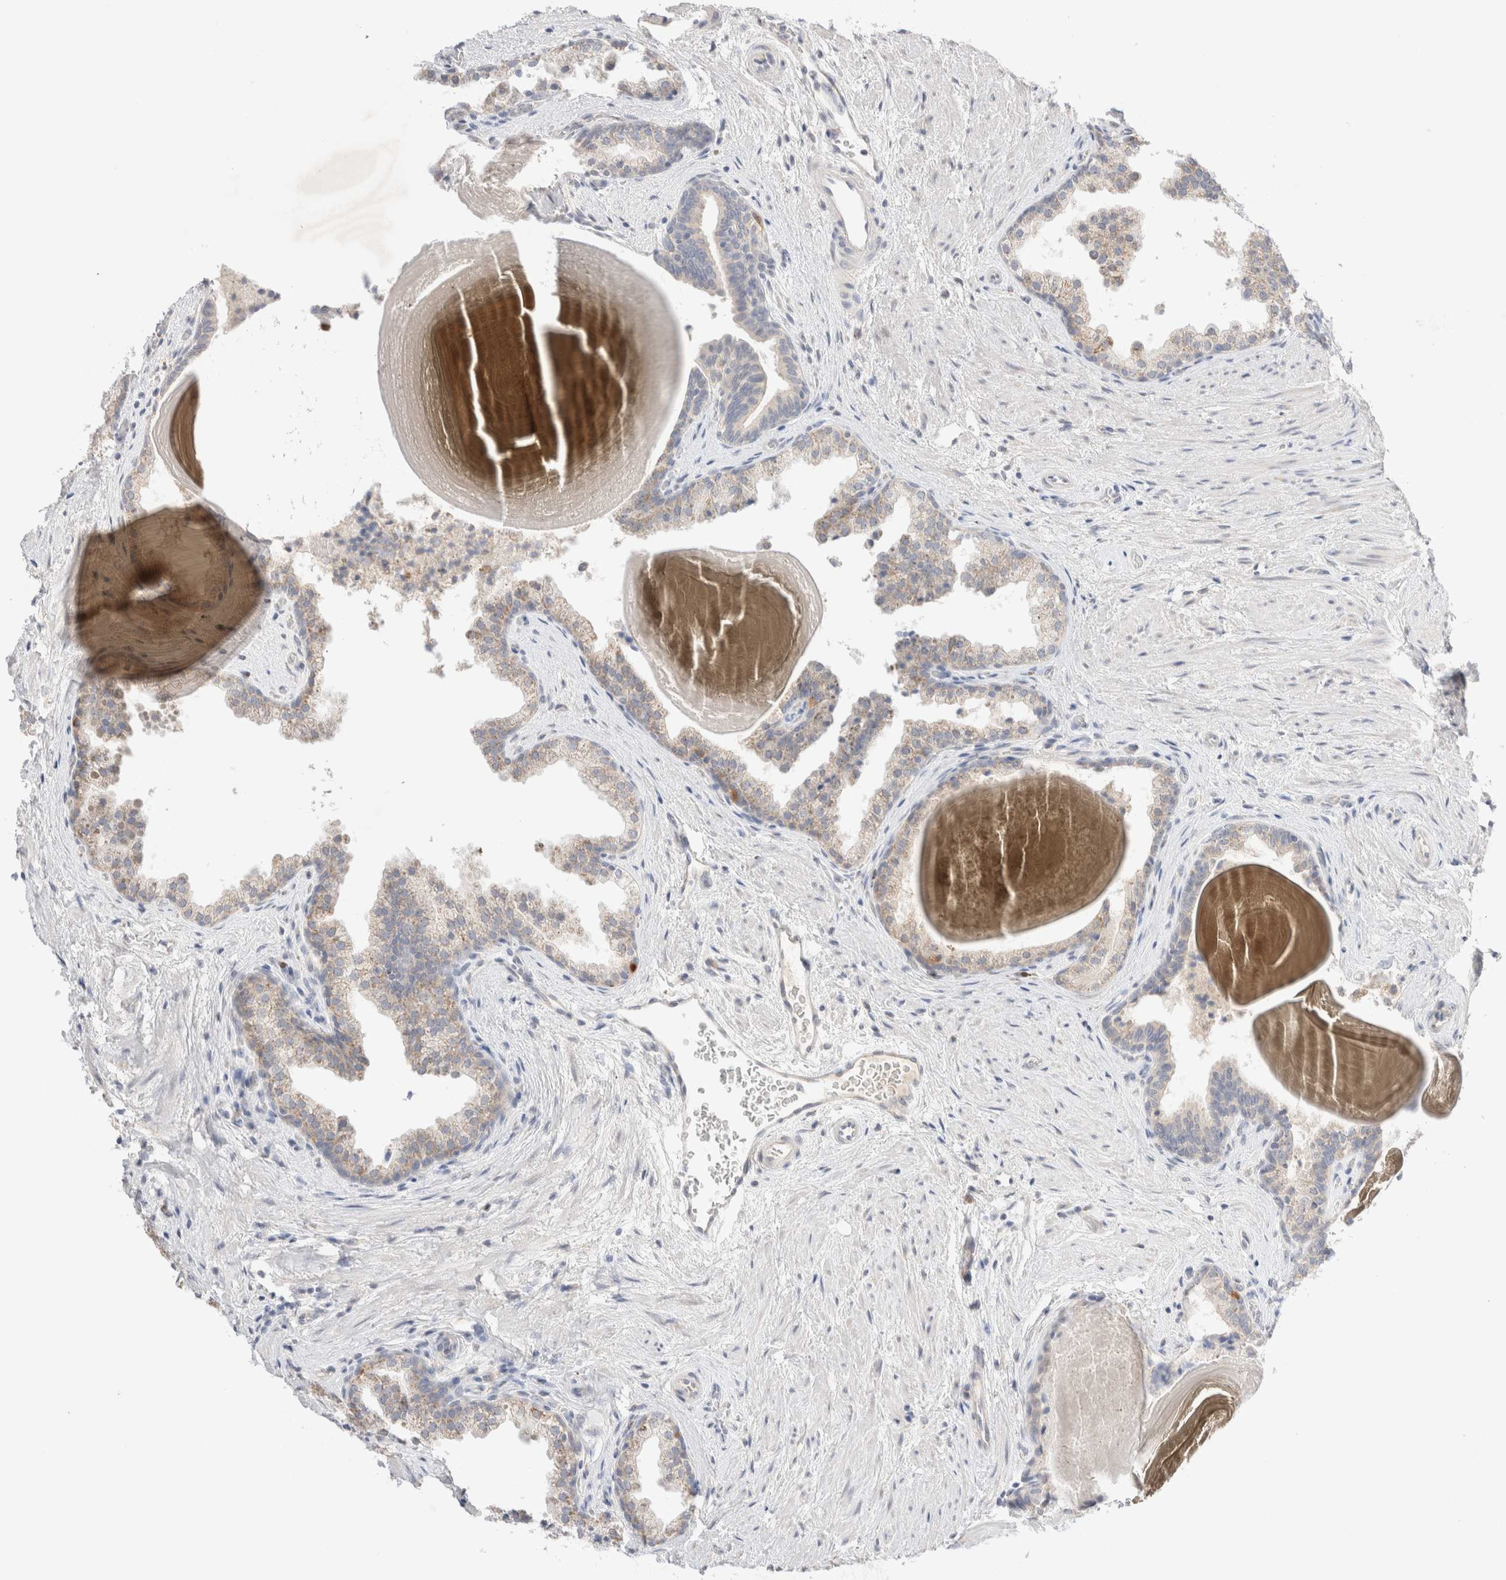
{"staining": {"intensity": "weak", "quantity": "<25%", "location": "cytoplasmic/membranous"}, "tissue": "prostate", "cell_type": "Glandular cells", "image_type": "normal", "snomed": [{"axis": "morphology", "description": "Normal tissue, NOS"}, {"axis": "topography", "description": "Prostate"}], "caption": "Human prostate stained for a protein using immunohistochemistry (IHC) shows no expression in glandular cells.", "gene": "SPATA20", "patient": {"sex": "male", "age": 48}}